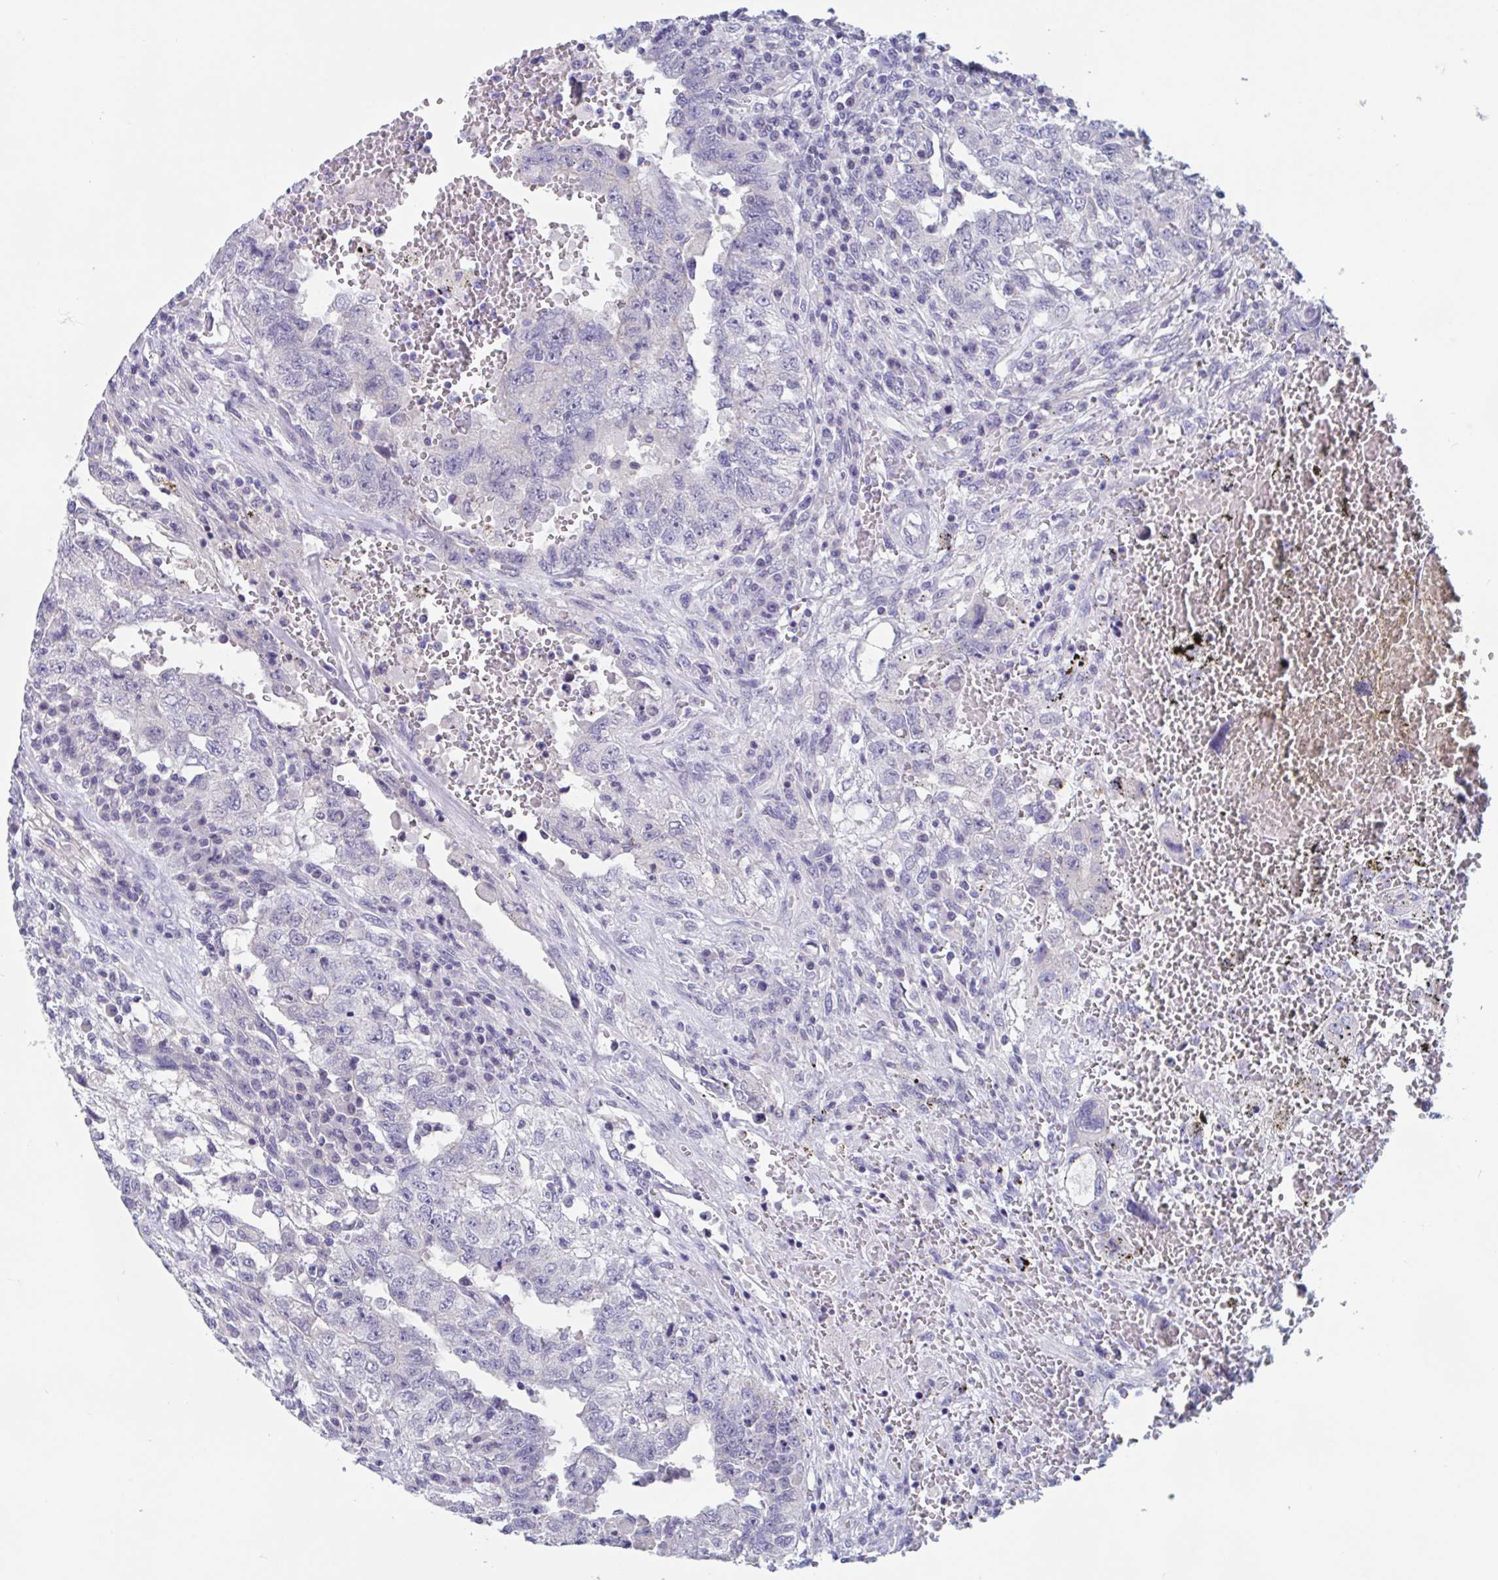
{"staining": {"intensity": "negative", "quantity": "none", "location": "none"}, "tissue": "testis cancer", "cell_type": "Tumor cells", "image_type": "cancer", "snomed": [{"axis": "morphology", "description": "Carcinoma, Embryonal, NOS"}, {"axis": "topography", "description": "Testis"}], "caption": "IHC histopathology image of testis cancer stained for a protein (brown), which displays no staining in tumor cells.", "gene": "UNKL", "patient": {"sex": "male", "age": 26}}